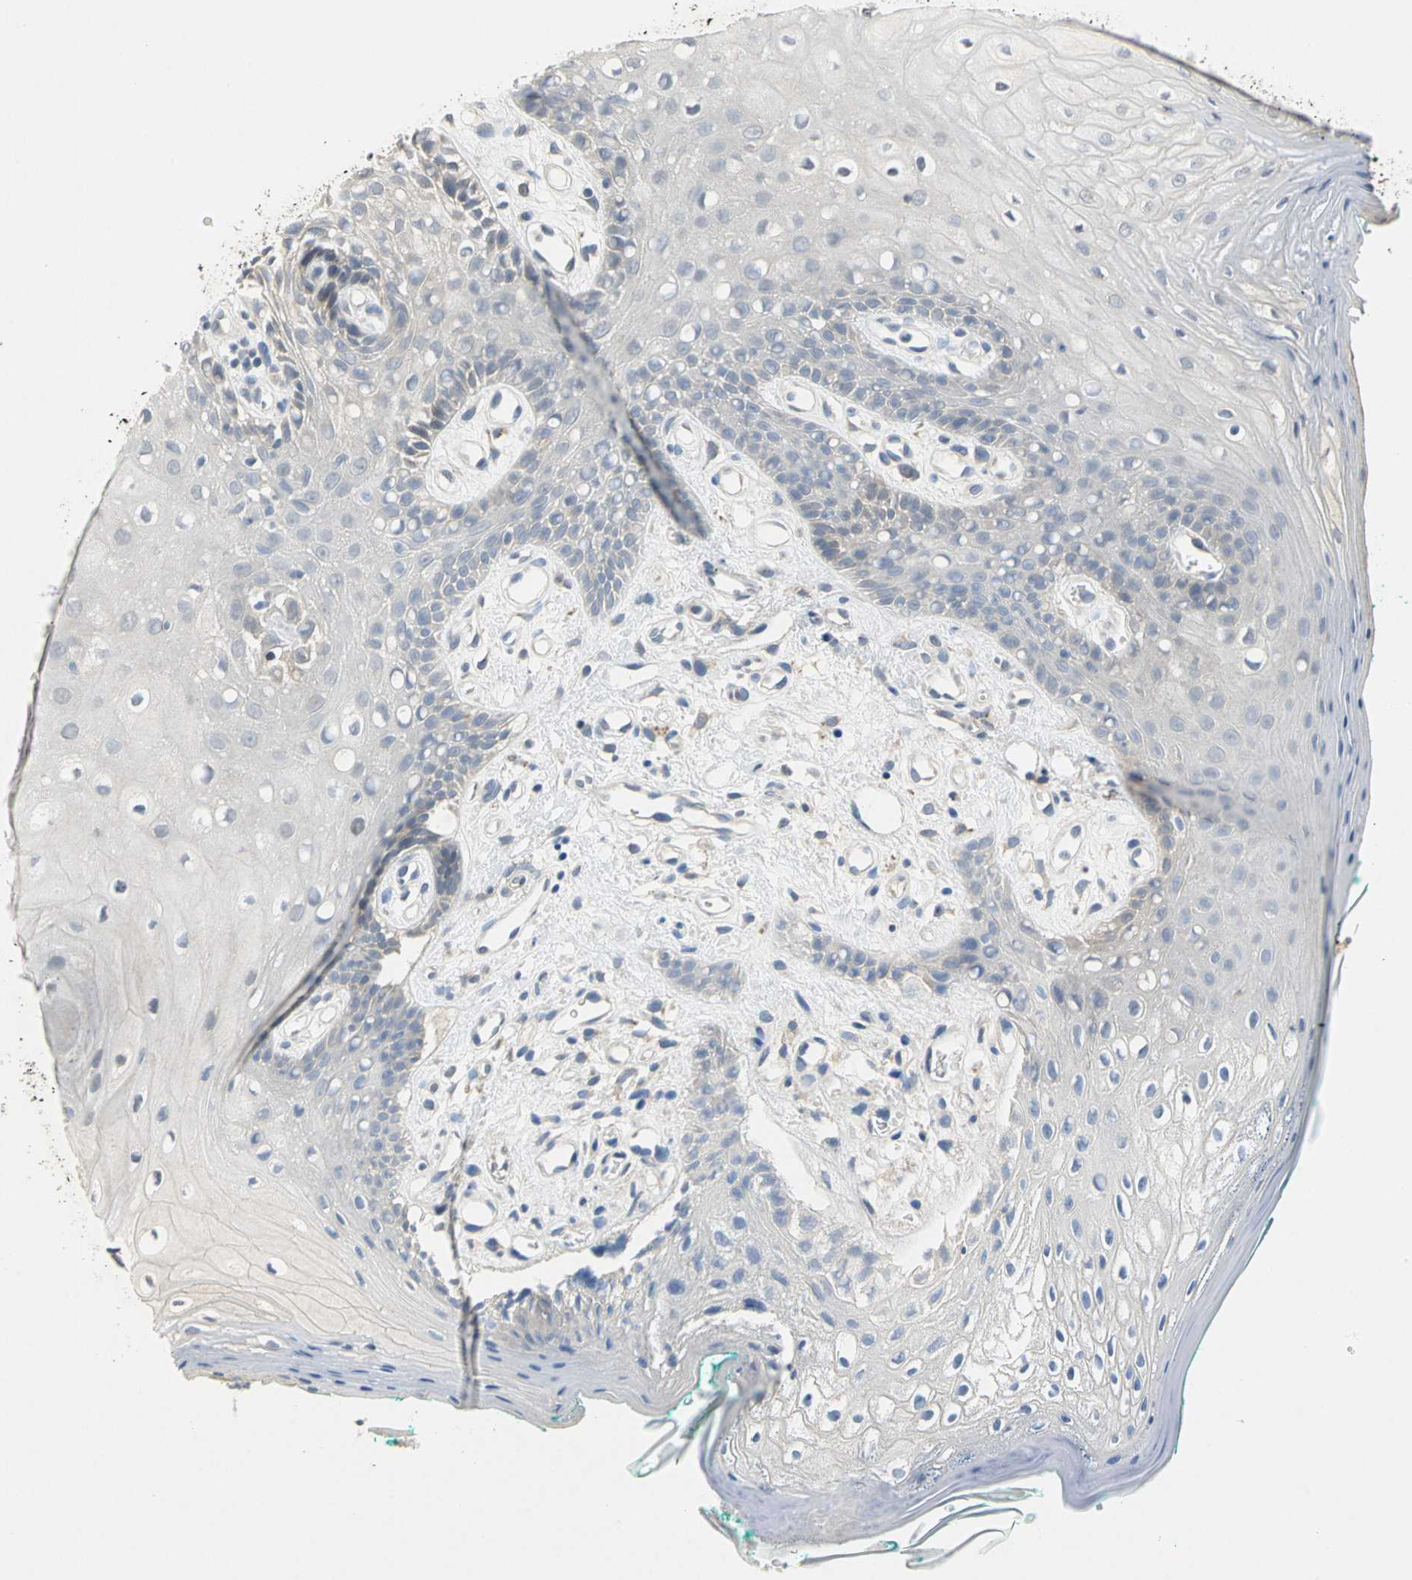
{"staining": {"intensity": "weak", "quantity": "<25%", "location": "cytoplasmic/membranous"}, "tissue": "oral mucosa", "cell_type": "Squamous epithelial cells", "image_type": "normal", "snomed": [{"axis": "morphology", "description": "Normal tissue, NOS"}, {"axis": "morphology", "description": "Squamous cell carcinoma, NOS"}, {"axis": "topography", "description": "Skeletal muscle"}, {"axis": "topography", "description": "Oral tissue"}, {"axis": "topography", "description": "Head-Neck"}], "caption": "IHC image of unremarkable oral mucosa: oral mucosa stained with DAB (3,3'-diaminobenzidine) shows no significant protein positivity in squamous epithelial cells.", "gene": "IL17RB", "patient": {"sex": "female", "age": 84}}